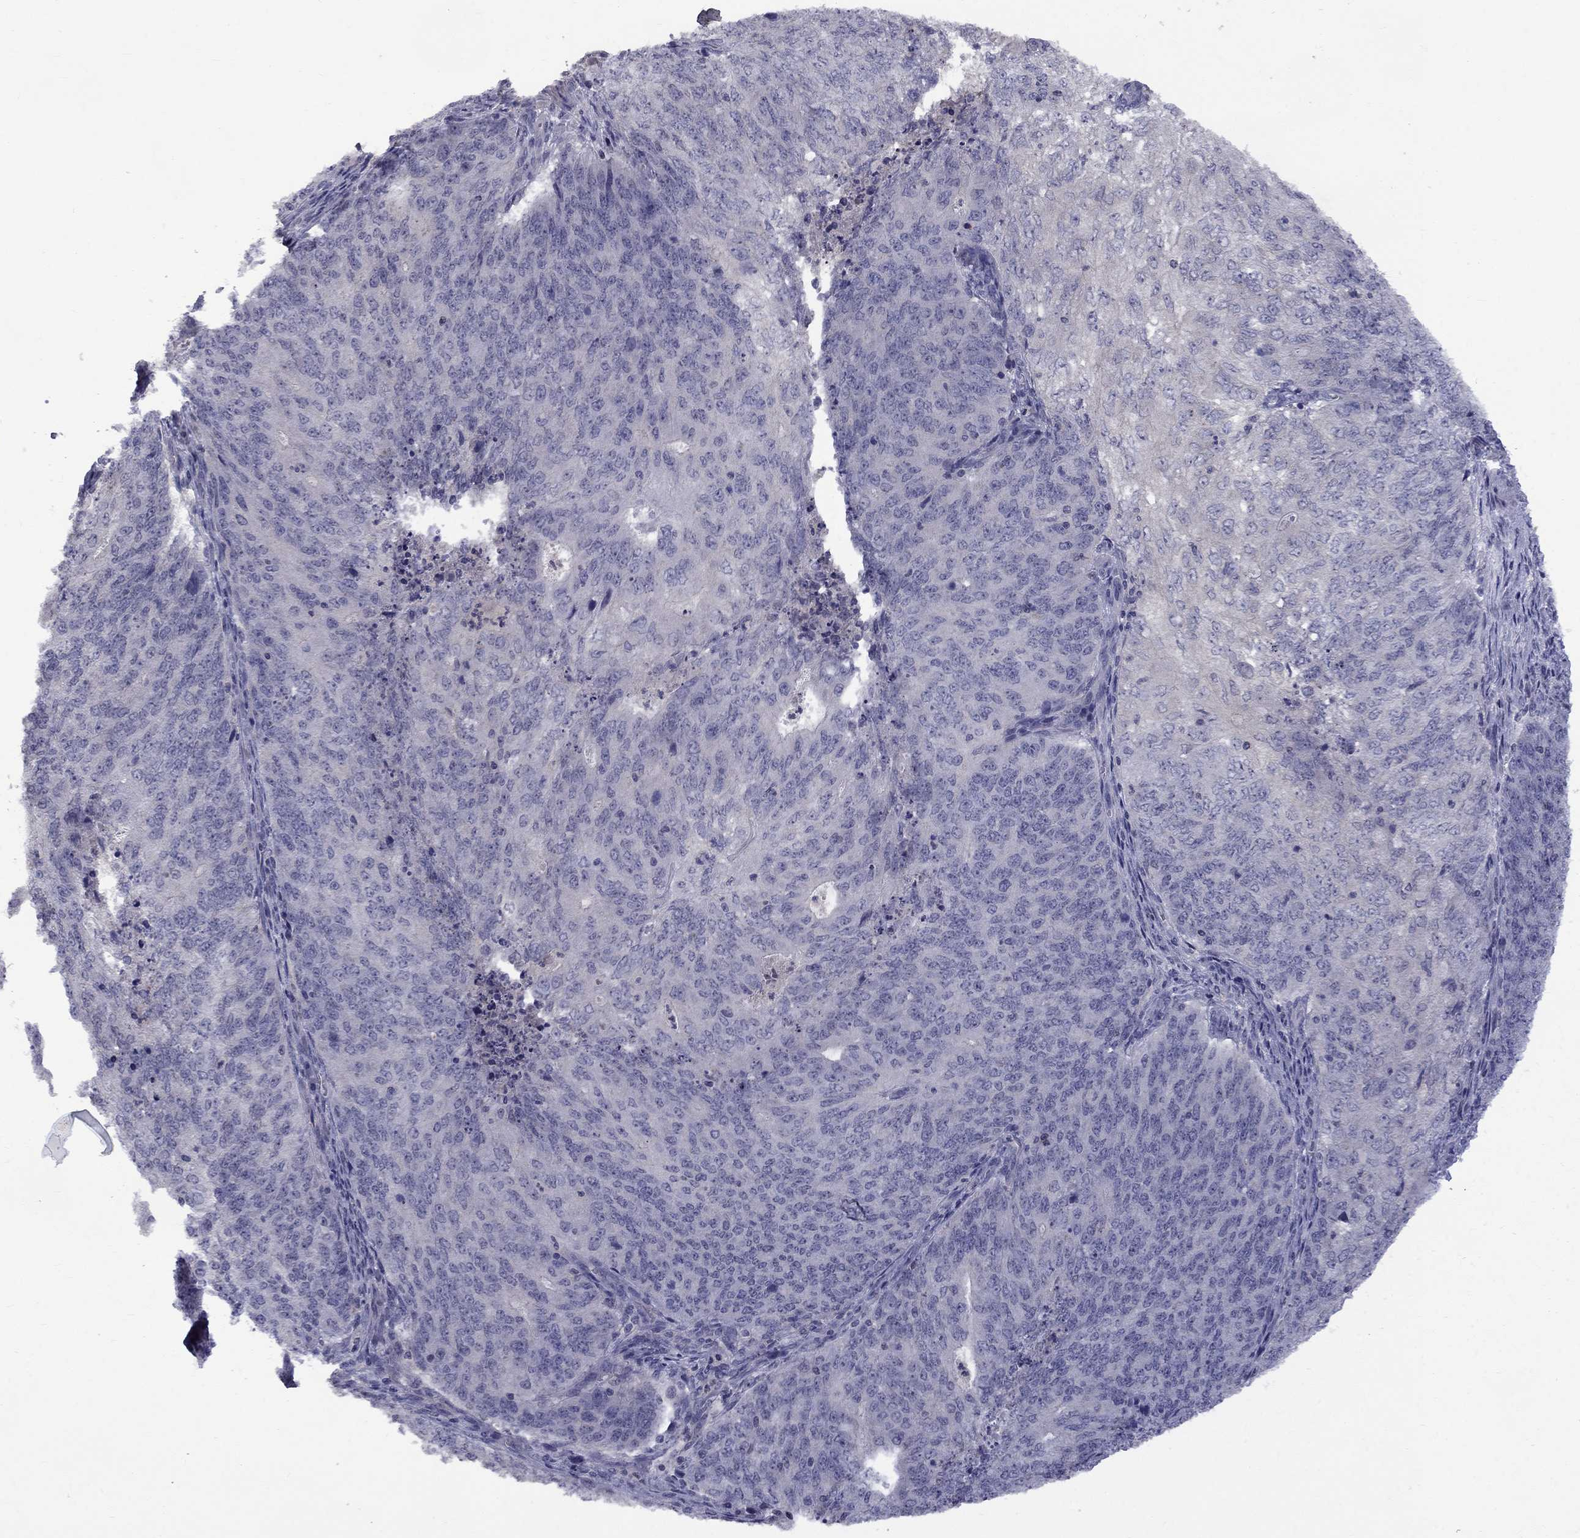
{"staining": {"intensity": "negative", "quantity": "none", "location": "none"}, "tissue": "endometrial cancer", "cell_type": "Tumor cells", "image_type": "cancer", "snomed": [{"axis": "morphology", "description": "Adenocarcinoma, NOS"}, {"axis": "topography", "description": "Endometrium"}], "caption": "This is a photomicrograph of immunohistochemistry staining of endometrial adenocarcinoma, which shows no expression in tumor cells.", "gene": "SNTA1", "patient": {"sex": "female", "age": 82}}